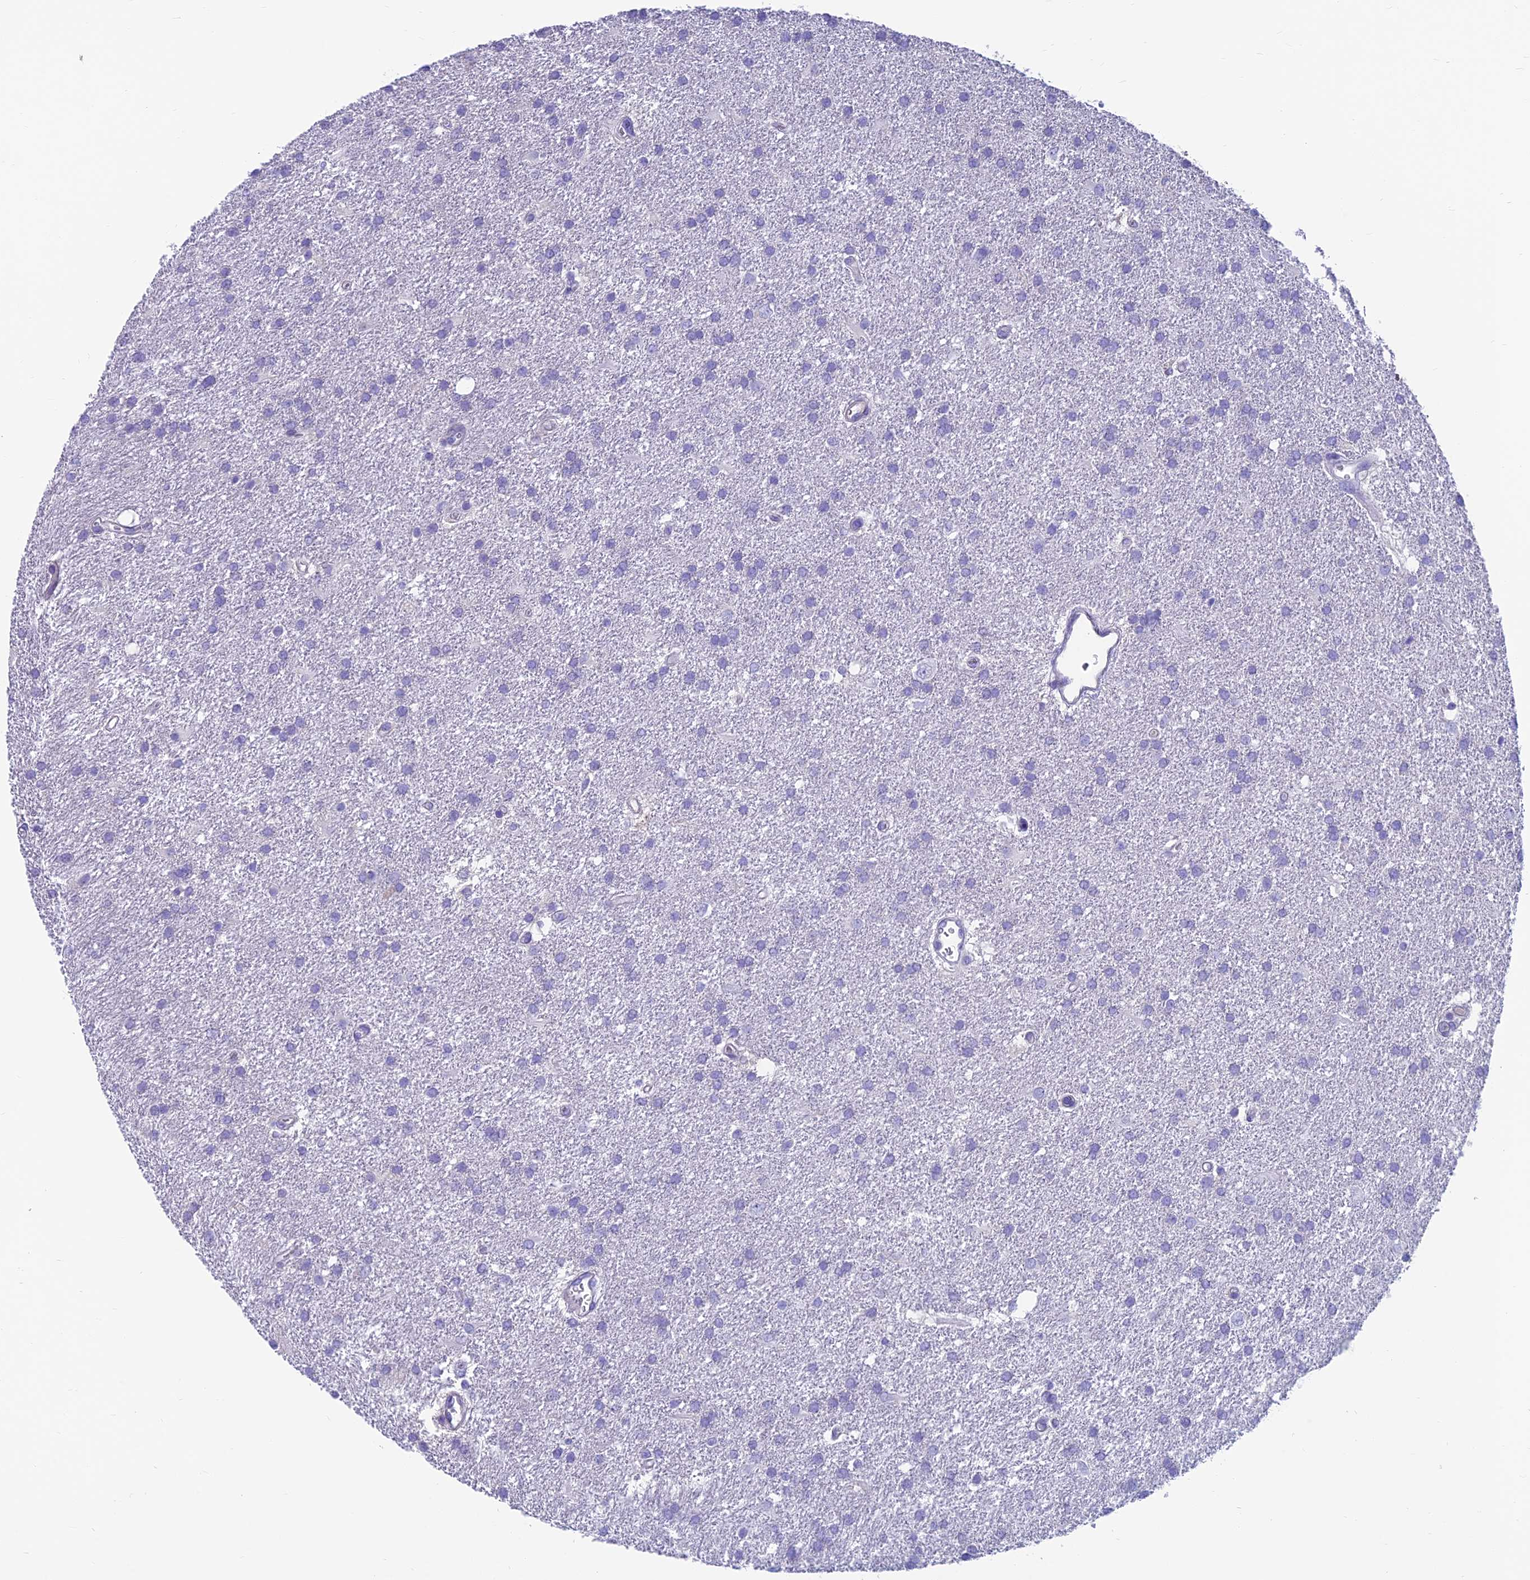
{"staining": {"intensity": "negative", "quantity": "none", "location": "none"}, "tissue": "glioma", "cell_type": "Tumor cells", "image_type": "cancer", "snomed": [{"axis": "morphology", "description": "Glioma, malignant, Low grade"}, {"axis": "topography", "description": "Brain"}], "caption": "Glioma stained for a protein using immunohistochemistry shows no expression tumor cells.", "gene": "GNG11", "patient": {"sex": "male", "age": 66}}